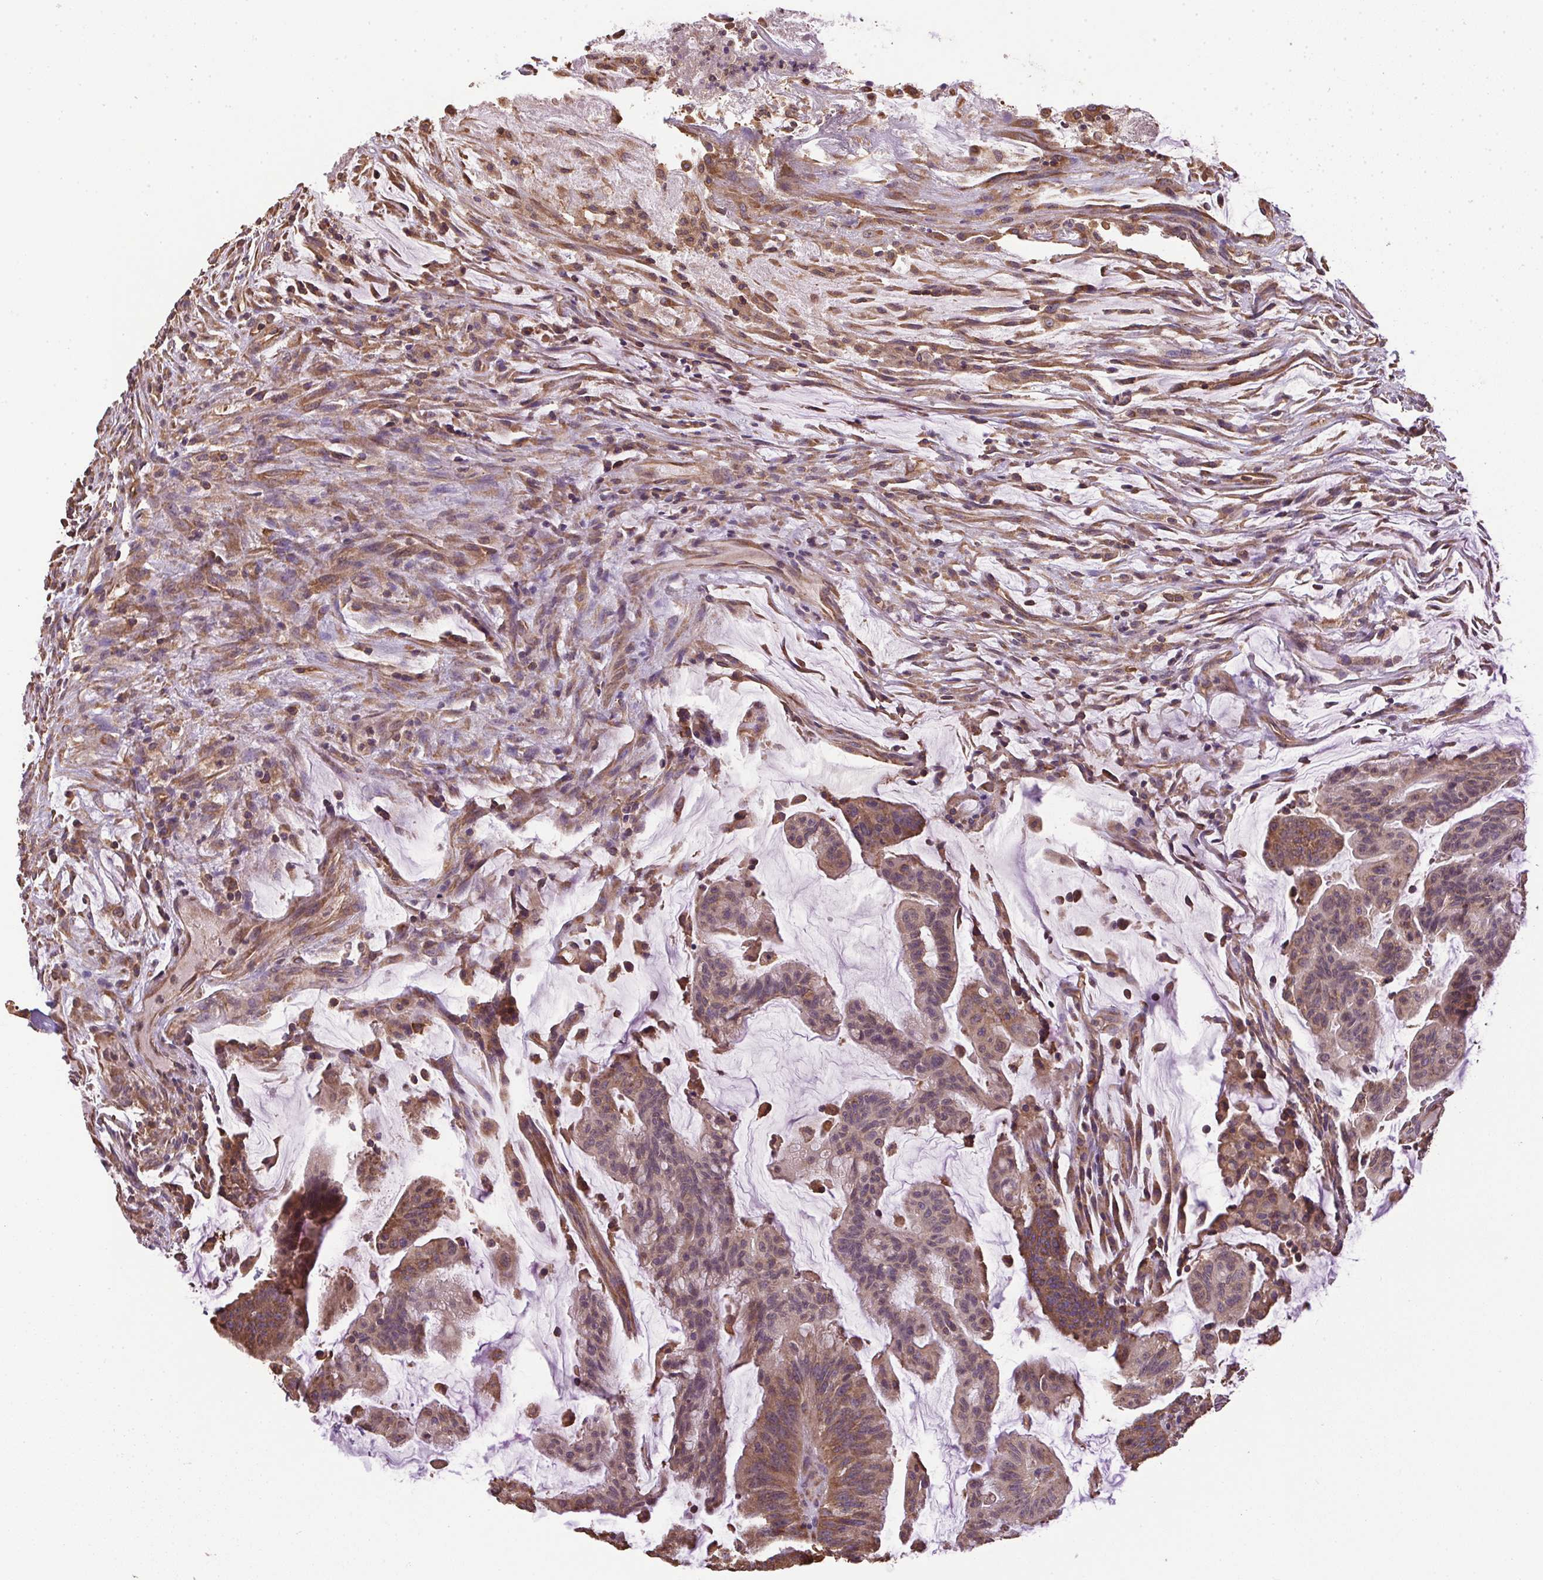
{"staining": {"intensity": "moderate", "quantity": ">75%", "location": "cytoplasmic/membranous"}, "tissue": "colorectal cancer", "cell_type": "Tumor cells", "image_type": "cancer", "snomed": [{"axis": "morphology", "description": "Adenocarcinoma, NOS"}, {"axis": "topography", "description": "Colon"}], "caption": "Brown immunohistochemical staining in human colorectal cancer exhibits moderate cytoplasmic/membranous staining in about >75% of tumor cells.", "gene": "EIF2S1", "patient": {"sex": "female", "age": 78}}